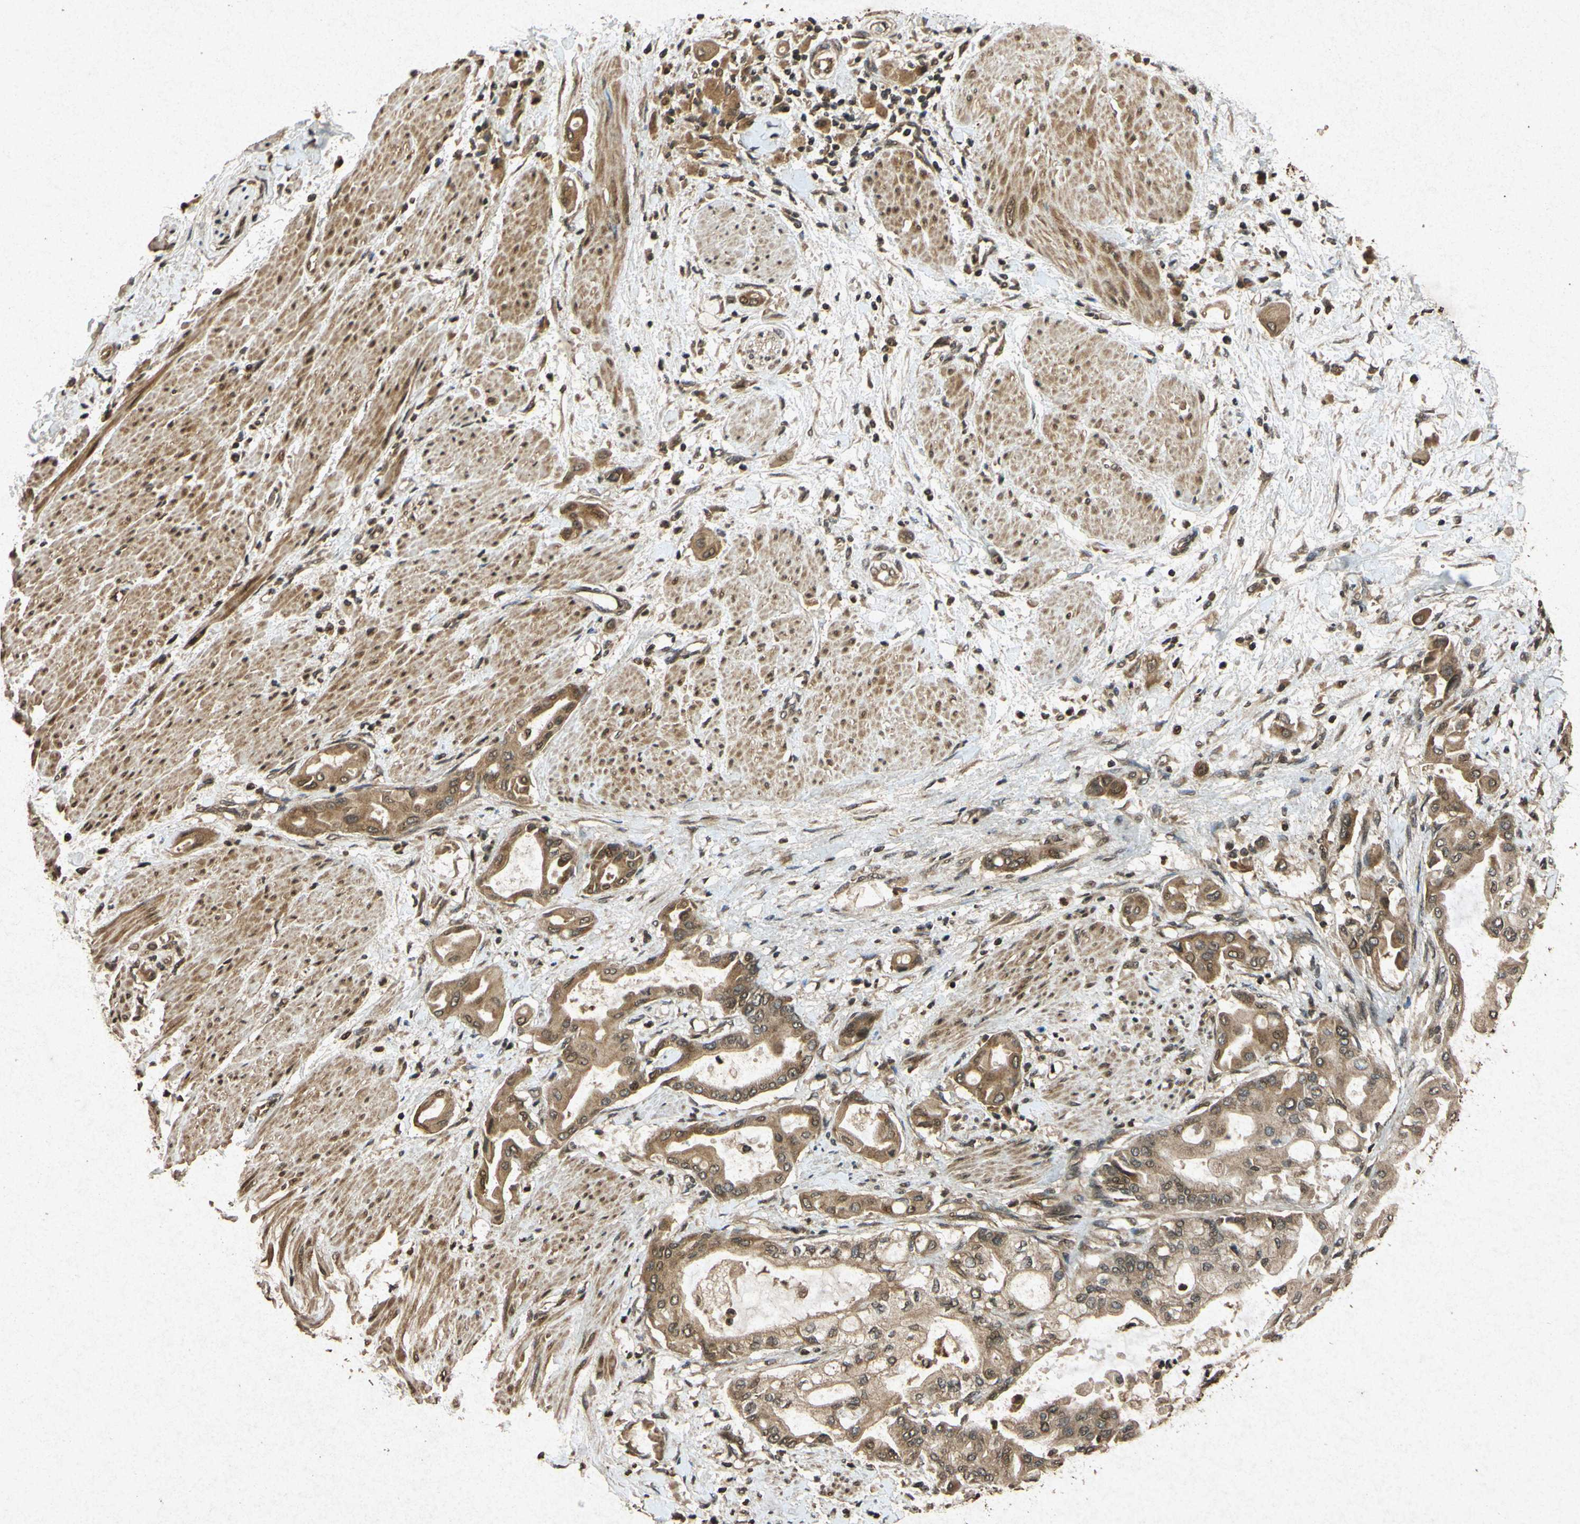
{"staining": {"intensity": "moderate", "quantity": ">75%", "location": "cytoplasmic/membranous"}, "tissue": "pancreatic cancer", "cell_type": "Tumor cells", "image_type": "cancer", "snomed": [{"axis": "morphology", "description": "Adenocarcinoma, NOS"}, {"axis": "morphology", "description": "Adenocarcinoma, metastatic, NOS"}, {"axis": "topography", "description": "Lymph node"}, {"axis": "topography", "description": "Pancreas"}, {"axis": "topography", "description": "Duodenum"}], "caption": "Pancreatic cancer (metastatic adenocarcinoma) stained with DAB (3,3'-diaminobenzidine) immunohistochemistry (IHC) reveals medium levels of moderate cytoplasmic/membranous expression in about >75% of tumor cells.", "gene": "ATP6V1H", "patient": {"sex": "female", "age": 64}}